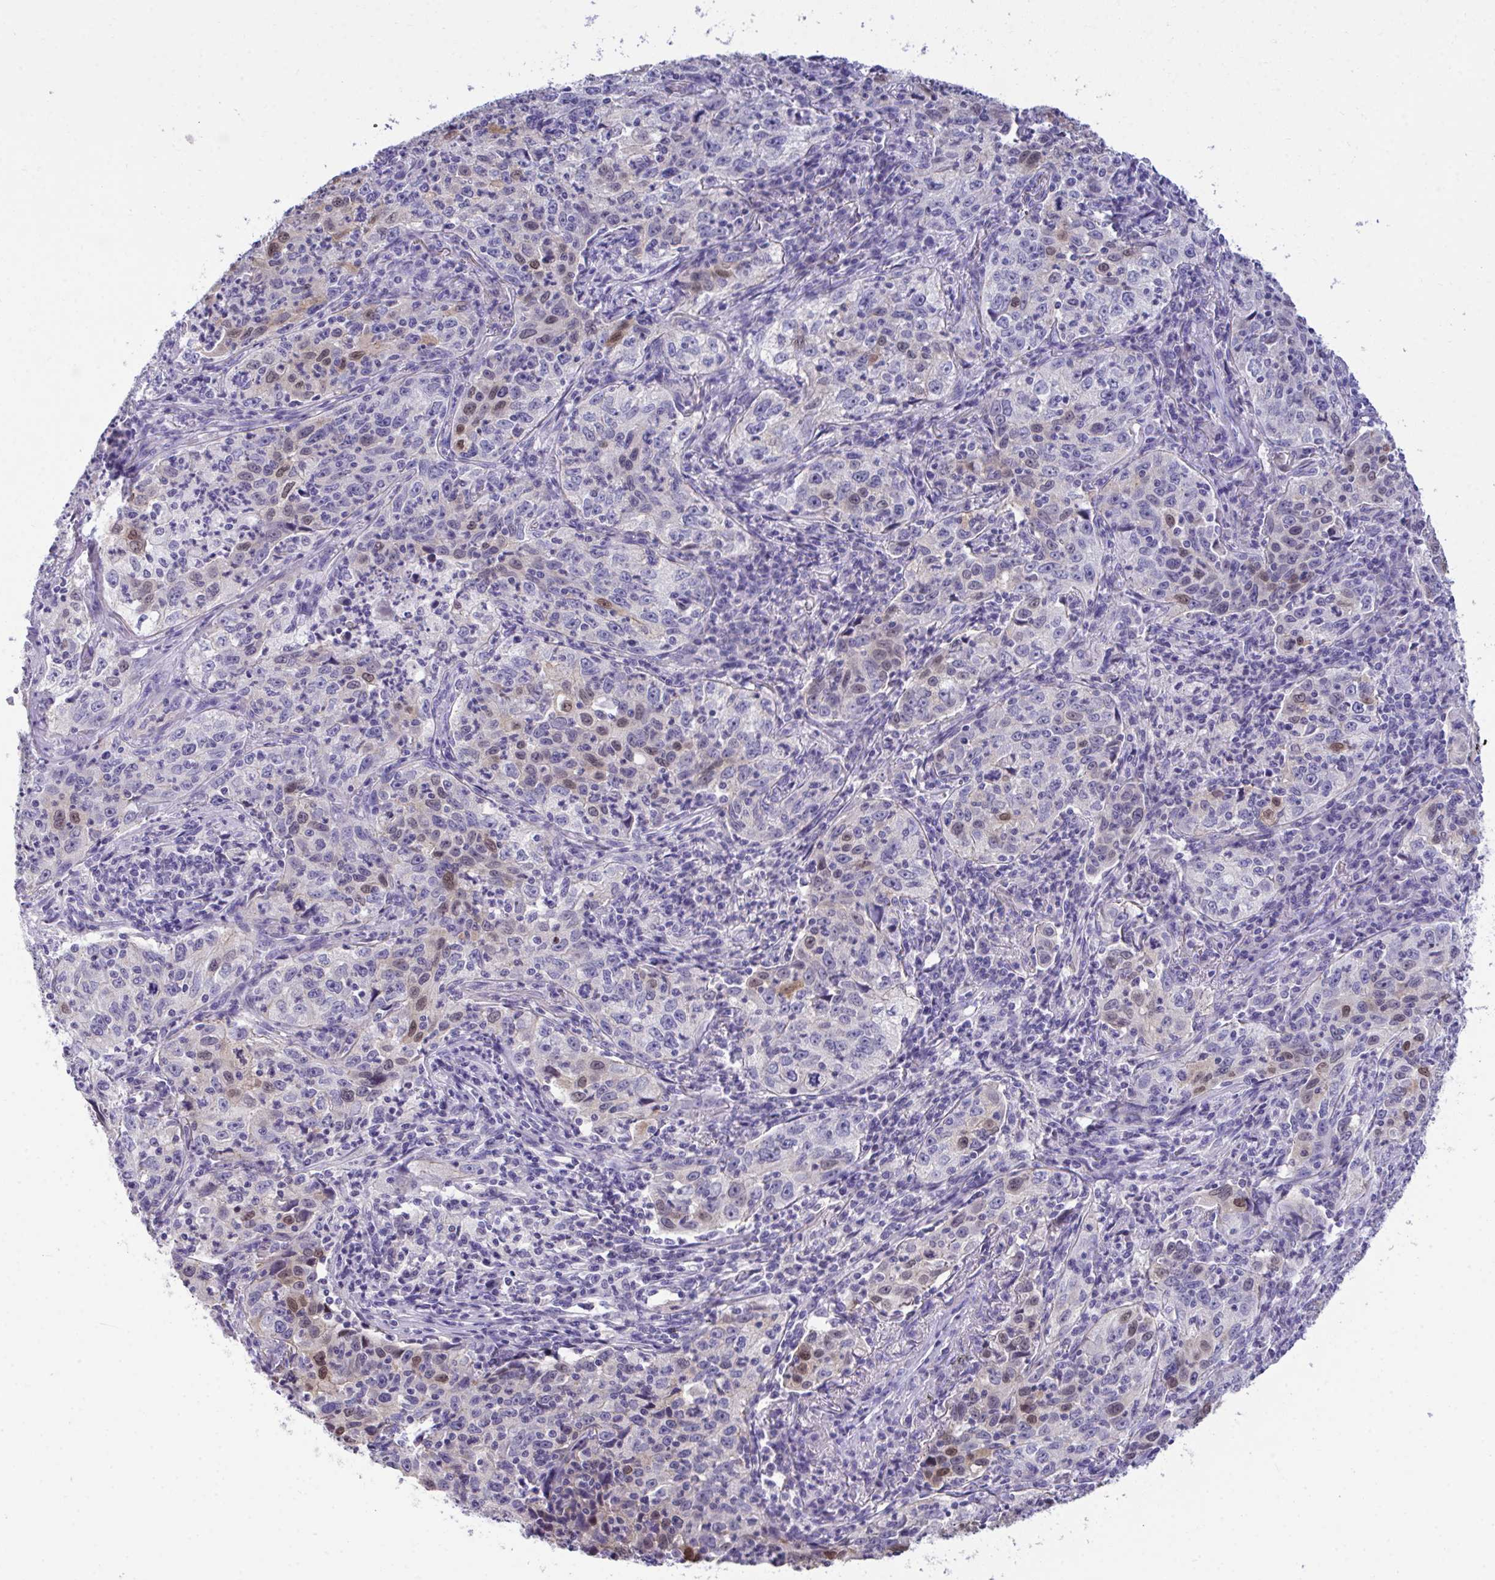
{"staining": {"intensity": "moderate", "quantity": "<25%", "location": "nuclear"}, "tissue": "lung cancer", "cell_type": "Tumor cells", "image_type": "cancer", "snomed": [{"axis": "morphology", "description": "Squamous cell carcinoma, NOS"}, {"axis": "topography", "description": "Lung"}], "caption": "Lung squamous cell carcinoma stained for a protein displays moderate nuclear positivity in tumor cells.", "gene": "TMCO5A", "patient": {"sex": "male", "age": 71}}